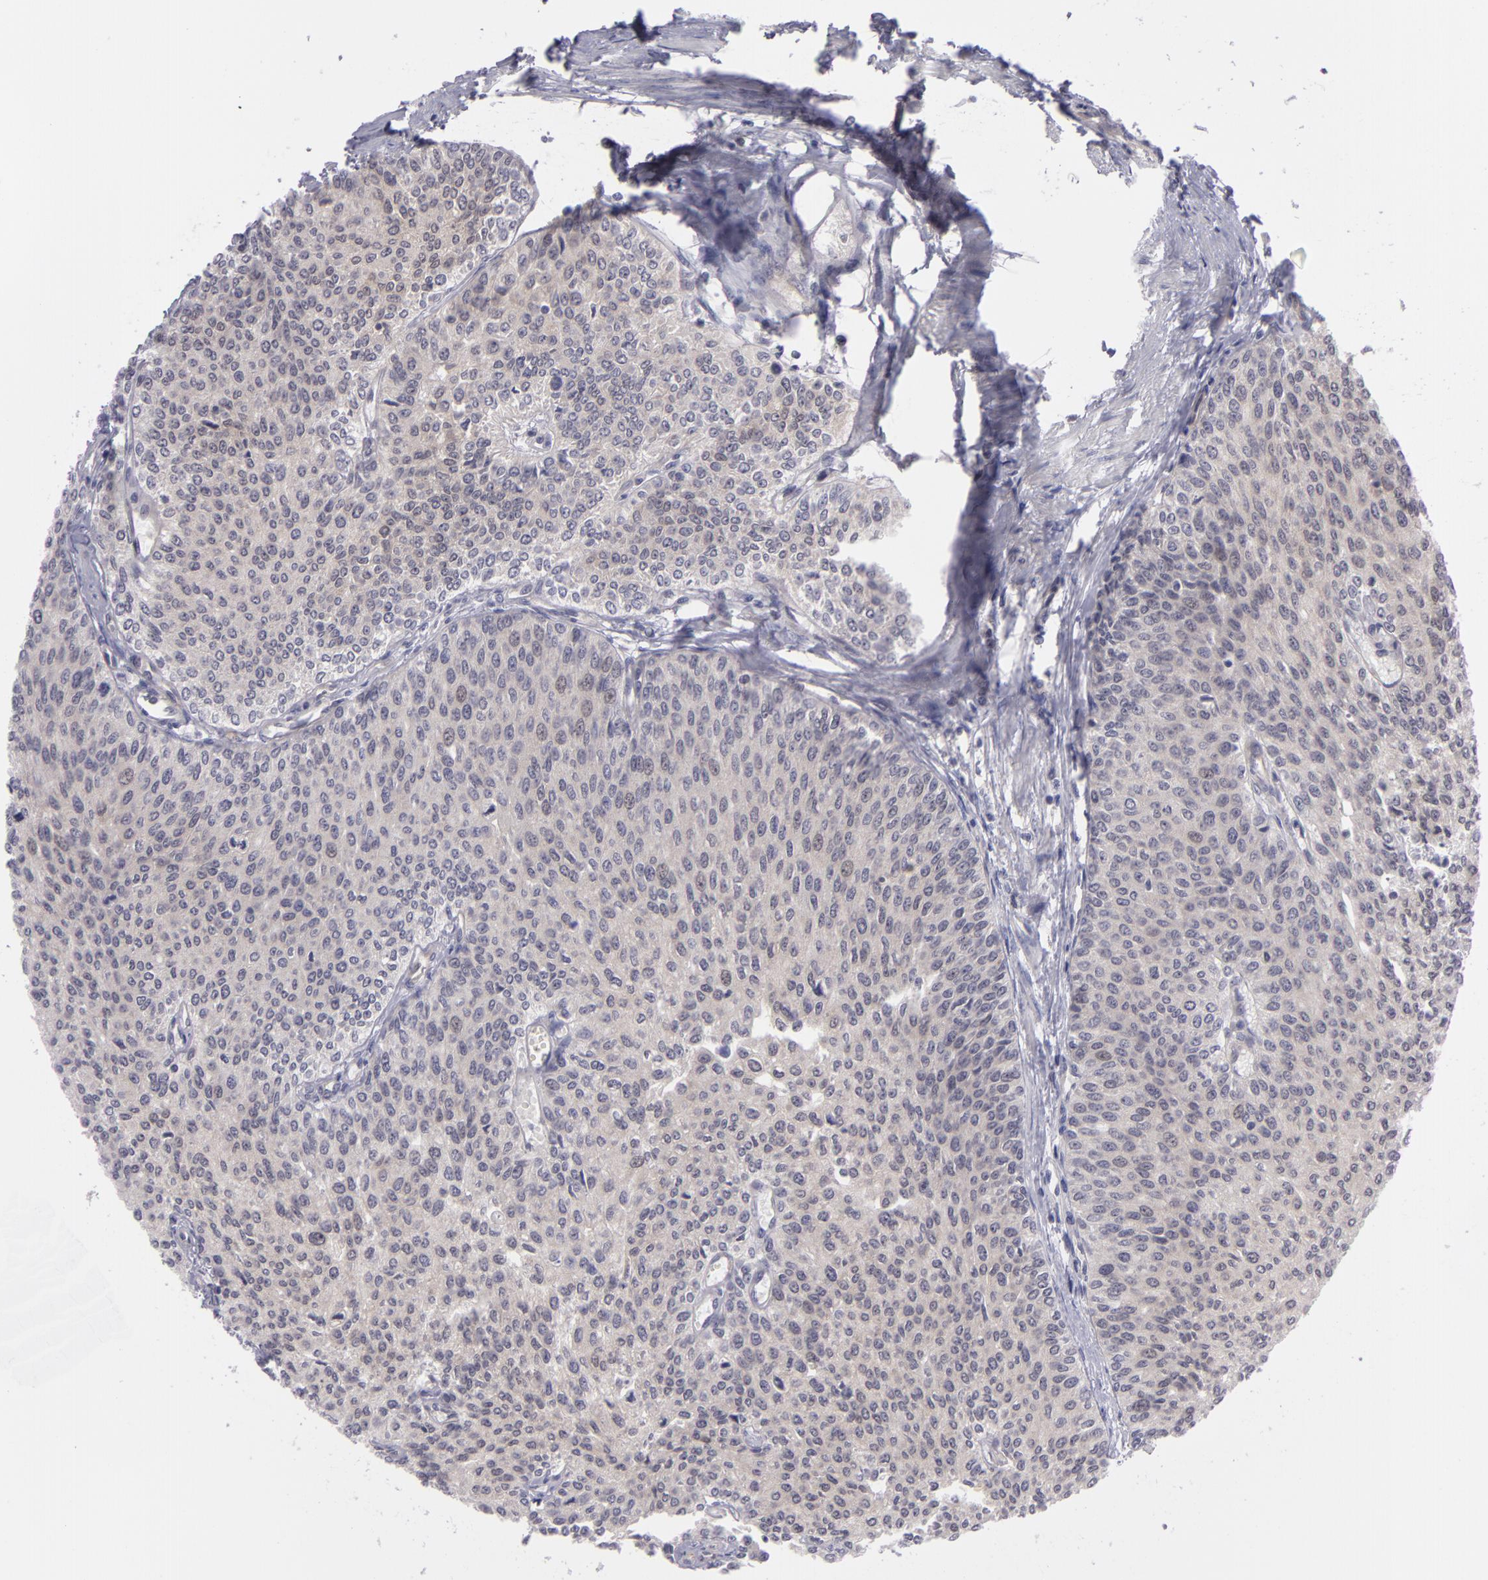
{"staining": {"intensity": "weak", "quantity": ">75%", "location": "cytoplasmic/membranous"}, "tissue": "urothelial cancer", "cell_type": "Tumor cells", "image_type": "cancer", "snomed": [{"axis": "morphology", "description": "Urothelial carcinoma, Low grade"}, {"axis": "topography", "description": "Urinary bladder"}], "caption": "DAB (3,3'-diaminobenzidine) immunohistochemical staining of urothelial cancer reveals weak cytoplasmic/membranous protein staining in approximately >75% of tumor cells. (brown staining indicates protein expression, while blue staining denotes nuclei).", "gene": "BCL10", "patient": {"sex": "female", "age": 73}}